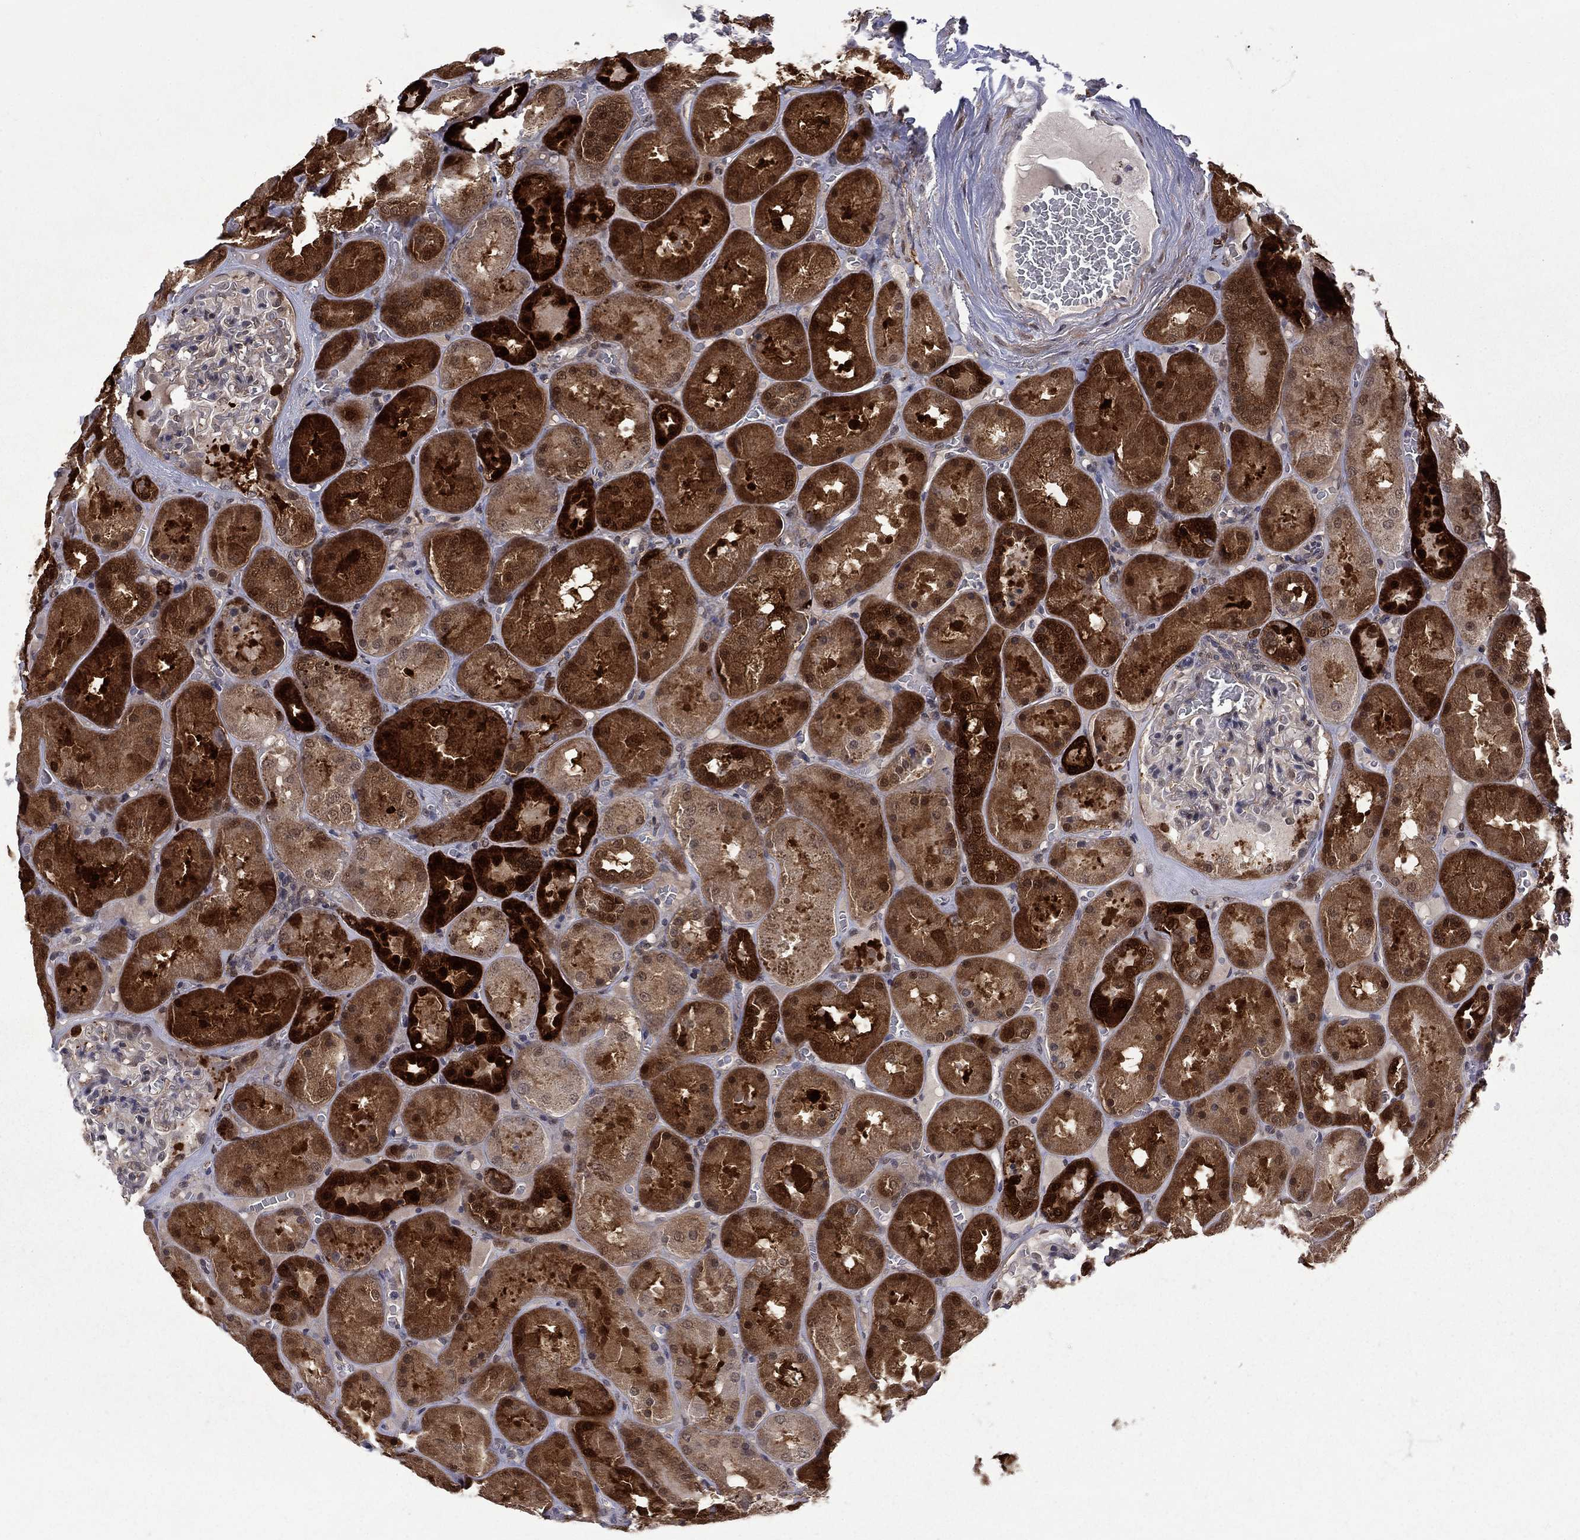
{"staining": {"intensity": "negative", "quantity": "none", "location": "none"}, "tissue": "kidney", "cell_type": "Cells in glomeruli", "image_type": "normal", "snomed": [{"axis": "morphology", "description": "Normal tissue, NOS"}, {"axis": "topography", "description": "Kidney"}], "caption": "The photomicrograph exhibits no staining of cells in glomeruli in benign kidney. Brightfield microscopy of IHC stained with DAB (3,3'-diaminobenzidine) (brown) and hematoxylin (blue), captured at high magnification.", "gene": "CBR1", "patient": {"sex": "male", "age": 73}}